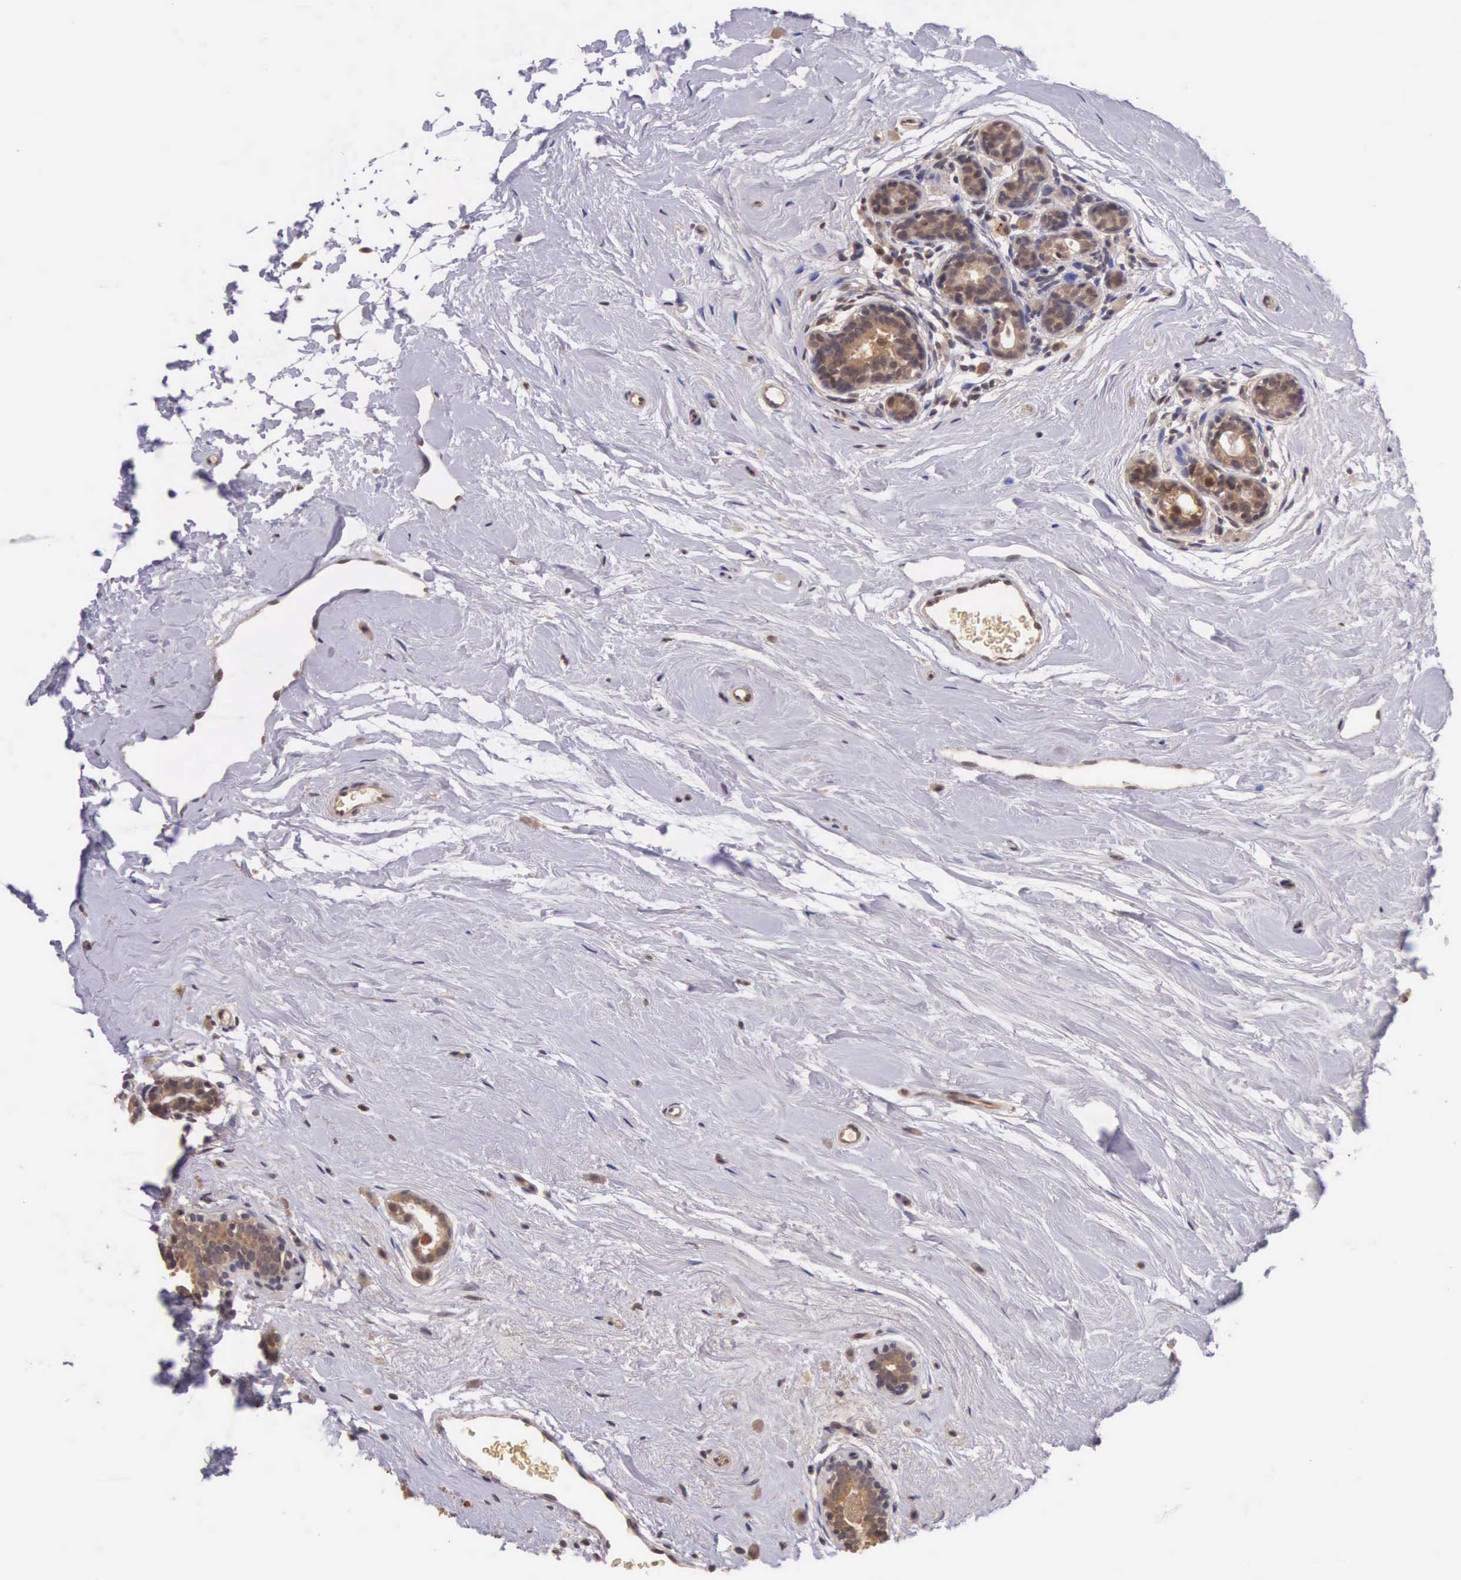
{"staining": {"intensity": "moderate", "quantity": ">75%", "location": "cytoplasmic/membranous"}, "tissue": "breast cancer", "cell_type": "Tumor cells", "image_type": "cancer", "snomed": [{"axis": "morphology", "description": "Duct carcinoma"}, {"axis": "topography", "description": "Breast"}], "caption": "Breast infiltrating ductal carcinoma stained for a protein (brown) demonstrates moderate cytoplasmic/membranous positive expression in about >75% of tumor cells.", "gene": "VASH1", "patient": {"sex": "female", "age": 69}}